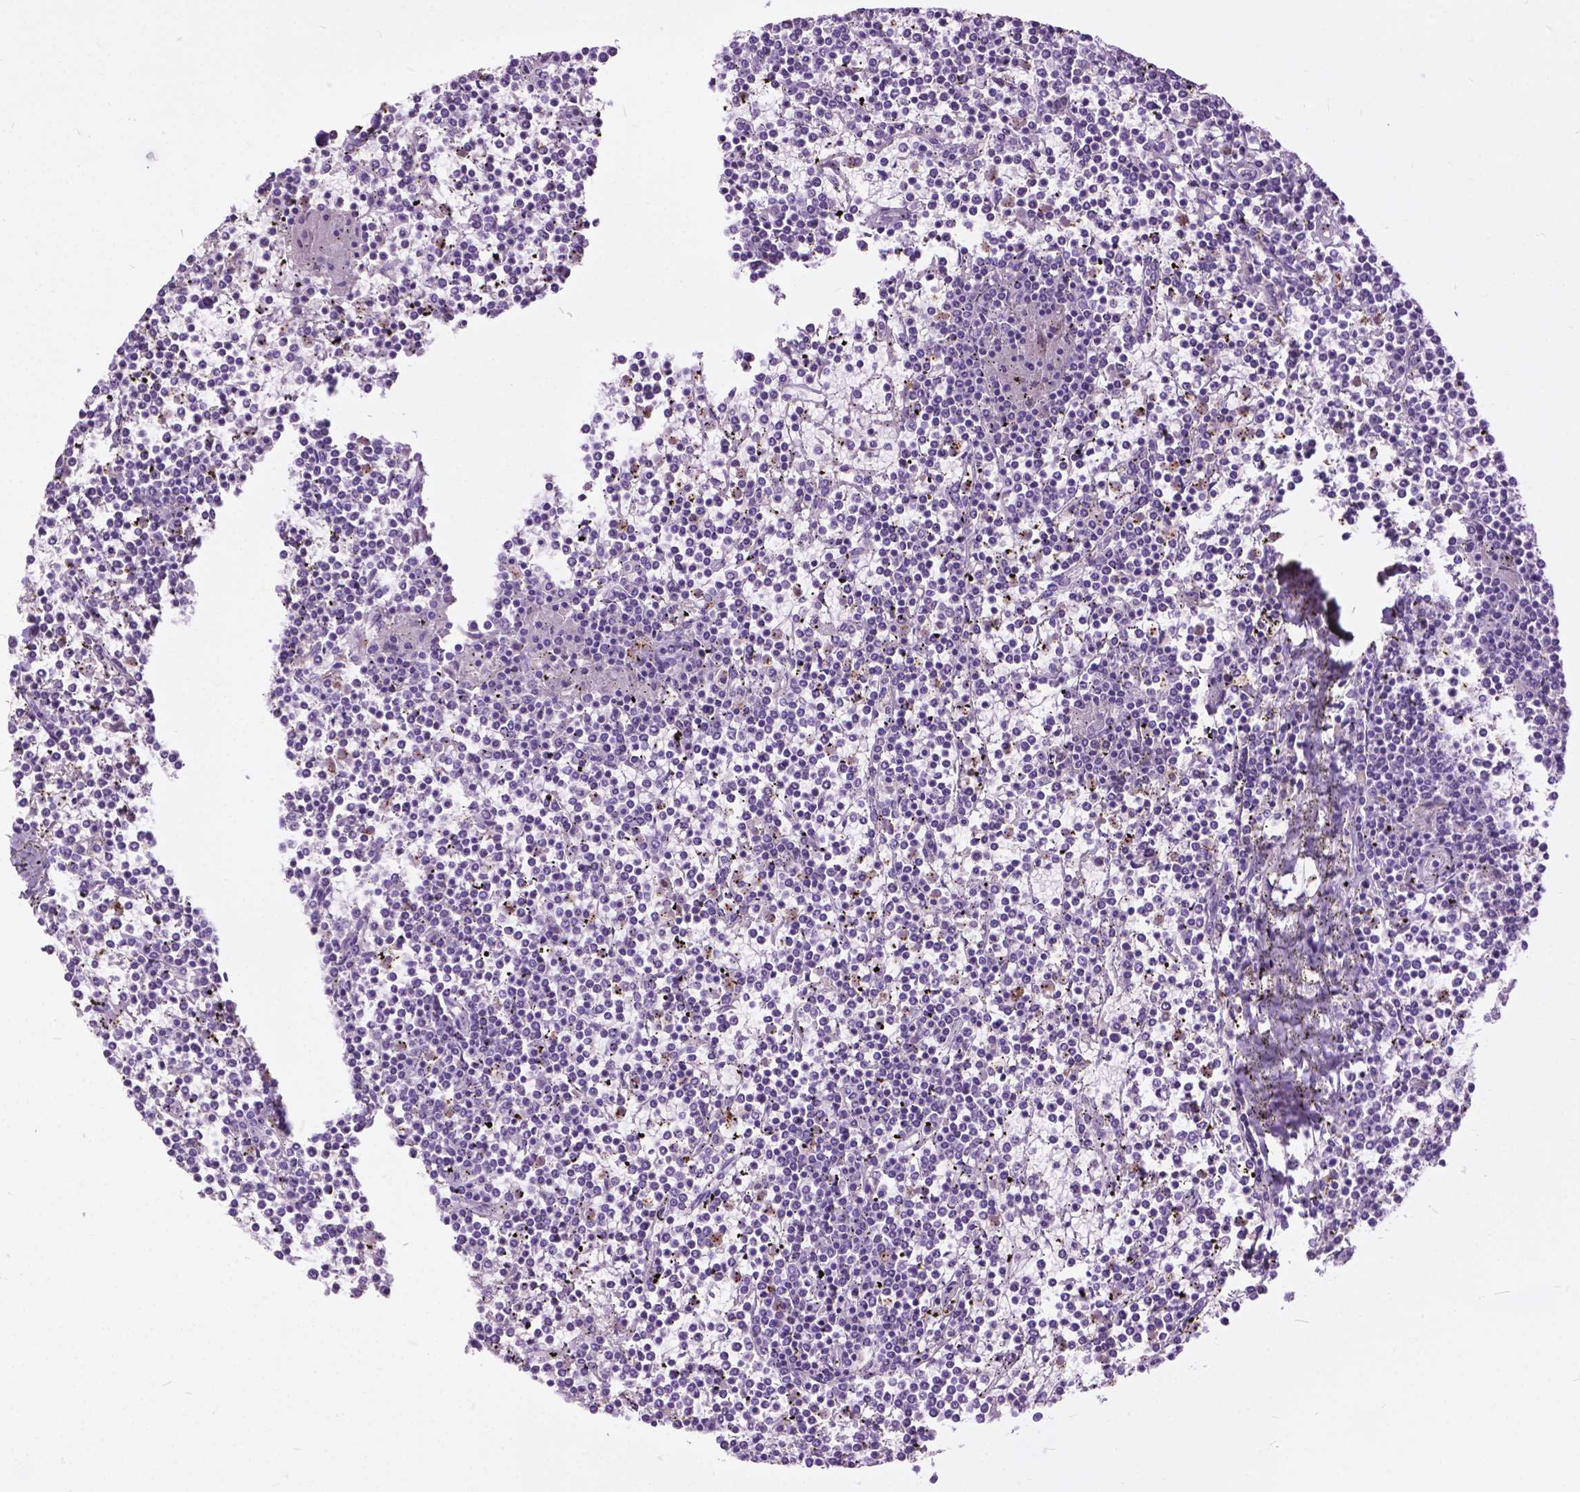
{"staining": {"intensity": "negative", "quantity": "none", "location": "none"}, "tissue": "lymphoma", "cell_type": "Tumor cells", "image_type": "cancer", "snomed": [{"axis": "morphology", "description": "Malignant lymphoma, non-Hodgkin's type, Low grade"}, {"axis": "topography", "description": "Spleen"}], "caption": "This is an immunohistochemistry histopathology image of lymphoma. There is no positivity in tumor cells.", "gene": "PRR35", "patient": {"sex": "female", "age": 19}}